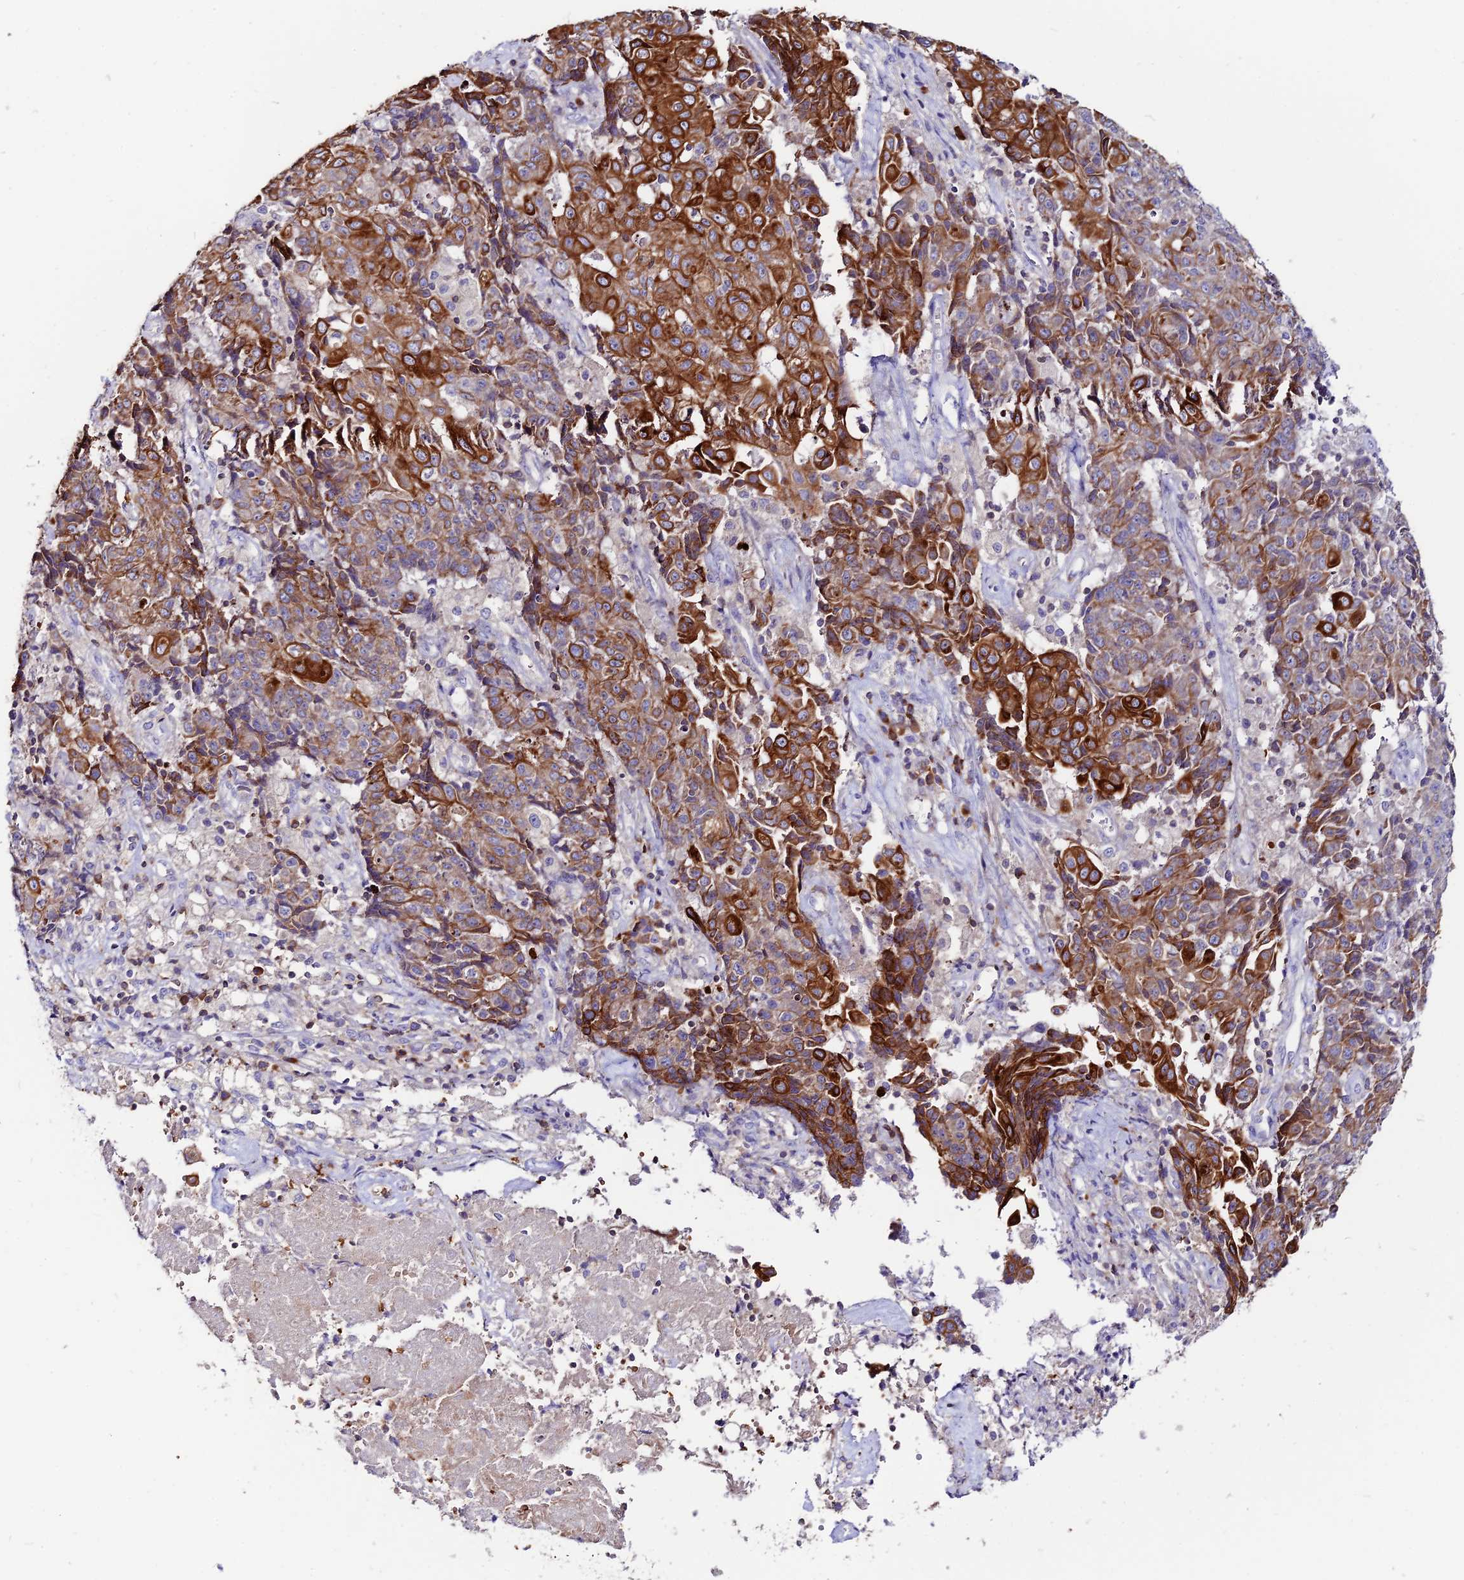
{"staining": {"intensity": "strong", "quantity": "25%-75%", "location": "cytoplasmic/membranous"}, "tissue": "ovarian cancer", "cell_type": "Tumor cells", "image_type": "cancer", "snomed": [{"axis": "morphology", "description": "Carcinoma, endometroid"}, {"axis": "topography", "description": "Ovary"}], "caption": "Ovarian endometroid carcinoma stained for a protein reveals strong cytoplasmic/membranous positivity in tumor cells.", "gene": "DENND2D", "patient": {"sex": "female", "age": 42}}